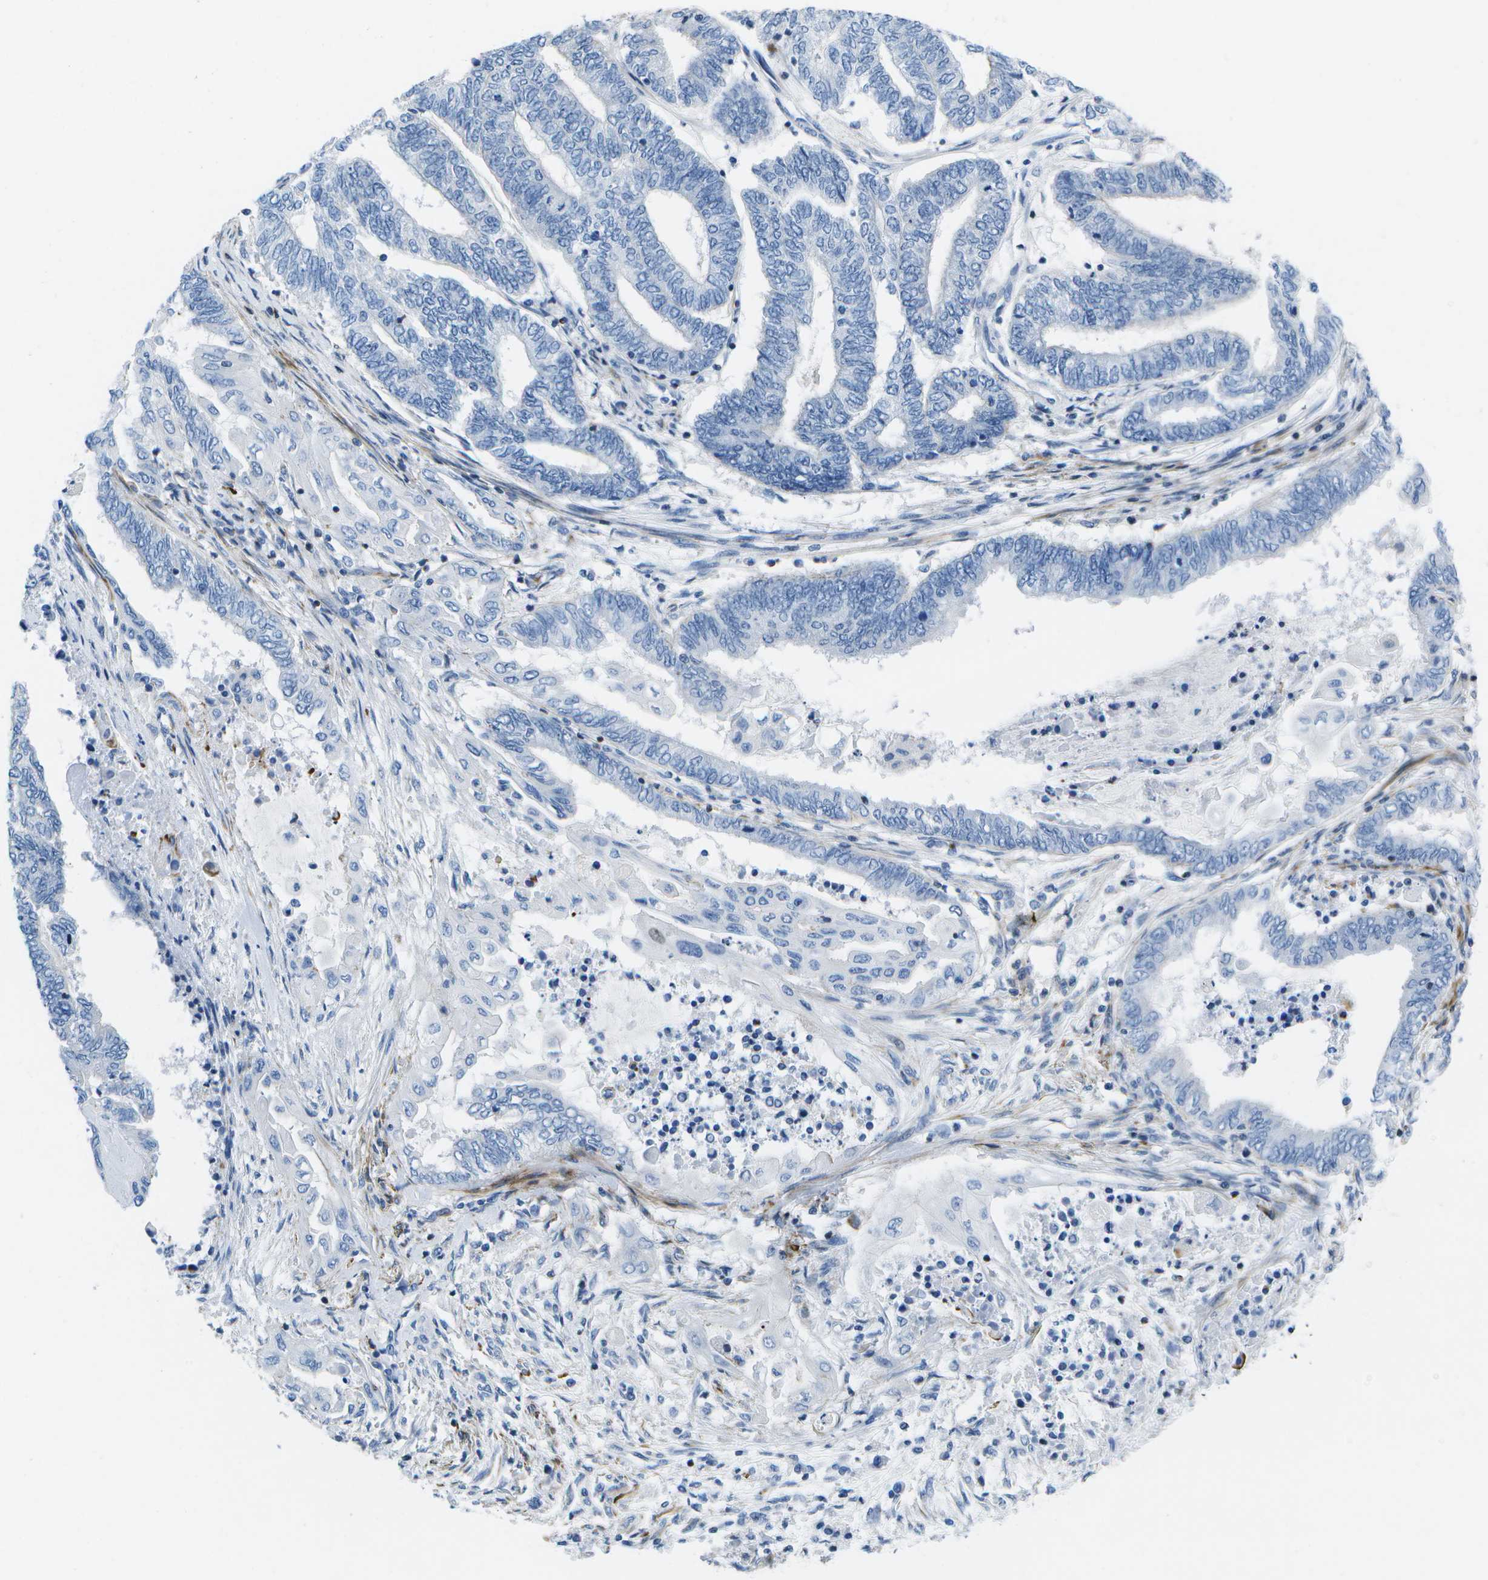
{"staining": {"intensity": "negative", "quantity": "none", "location": "none"}, "tissue": "endometrial cancer", "cell_type": "Tumor cells", "image_type": "cancer", "snomed": [{"axis": "morphology", "description": "Adenocarcinoma, NOS"}, {"axis": "topography", "description": "Uterus"}, {"axis": "topography", "description": "Endometrium"}], "caption": "IHC image of human endometrial cancer stained for a protein (brown), which exhibits no staining in tumor cells.", "gene": "ADGRG6", "patient": {"sex": "female", "age": 70}}